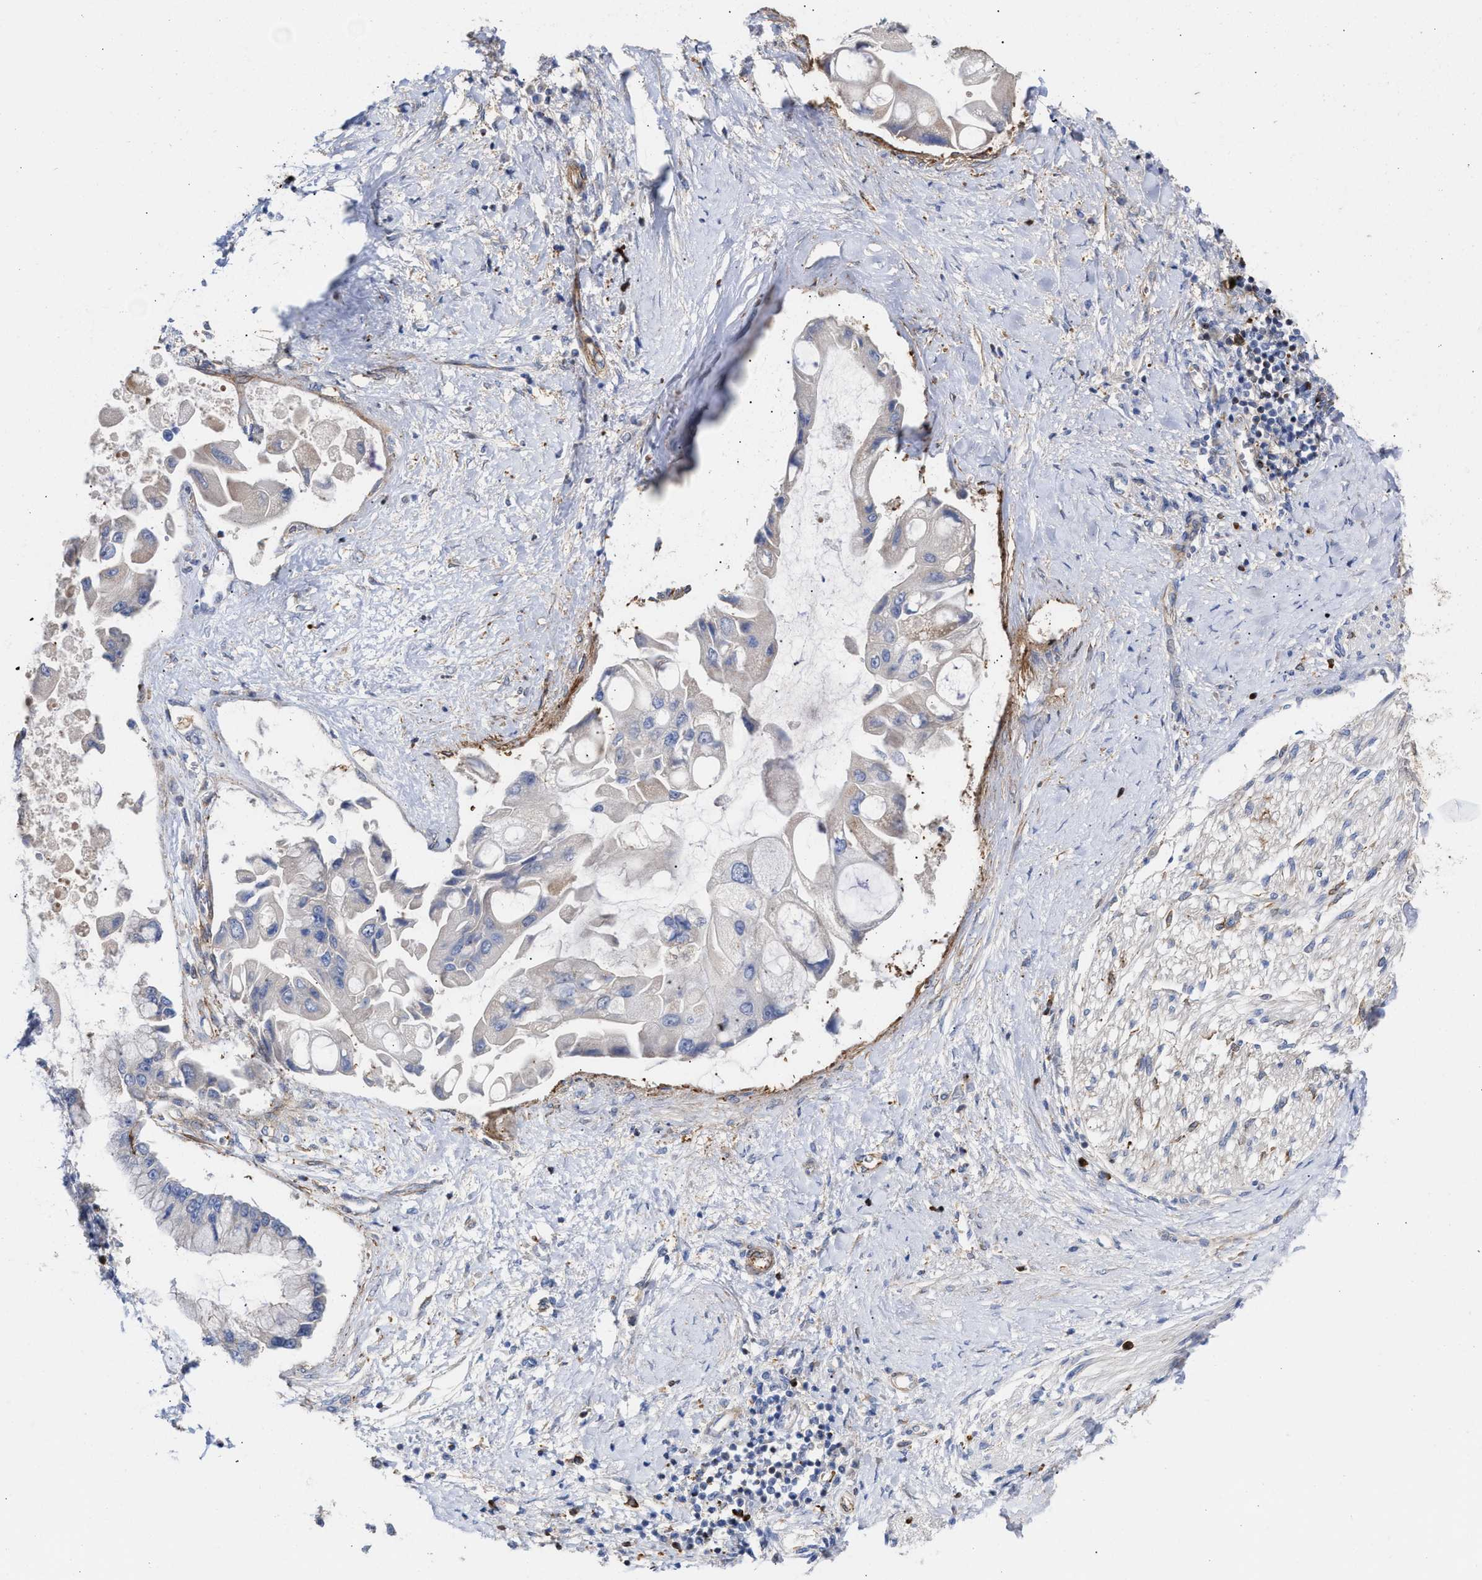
{"staining": {"intensity": "negative", "quantity": "none", "location": "none"}, "tissue": "liver cancer", "cell_type": "Tumor cells", "image_type": "cancer", "snomed": [{"axis": "morphology", "description": "Cholangiocarcinoma"}, {"axis": "topography", "description": "Liver"}], "caption": "Immunohistochemistry photomicrograph of human liver cholangiocarcinoma stained for a protein (brown), which reveals no positivity in tumor cells.", "gene": "HS3ST5", "patient": {"sex": "male", "age": 50}}